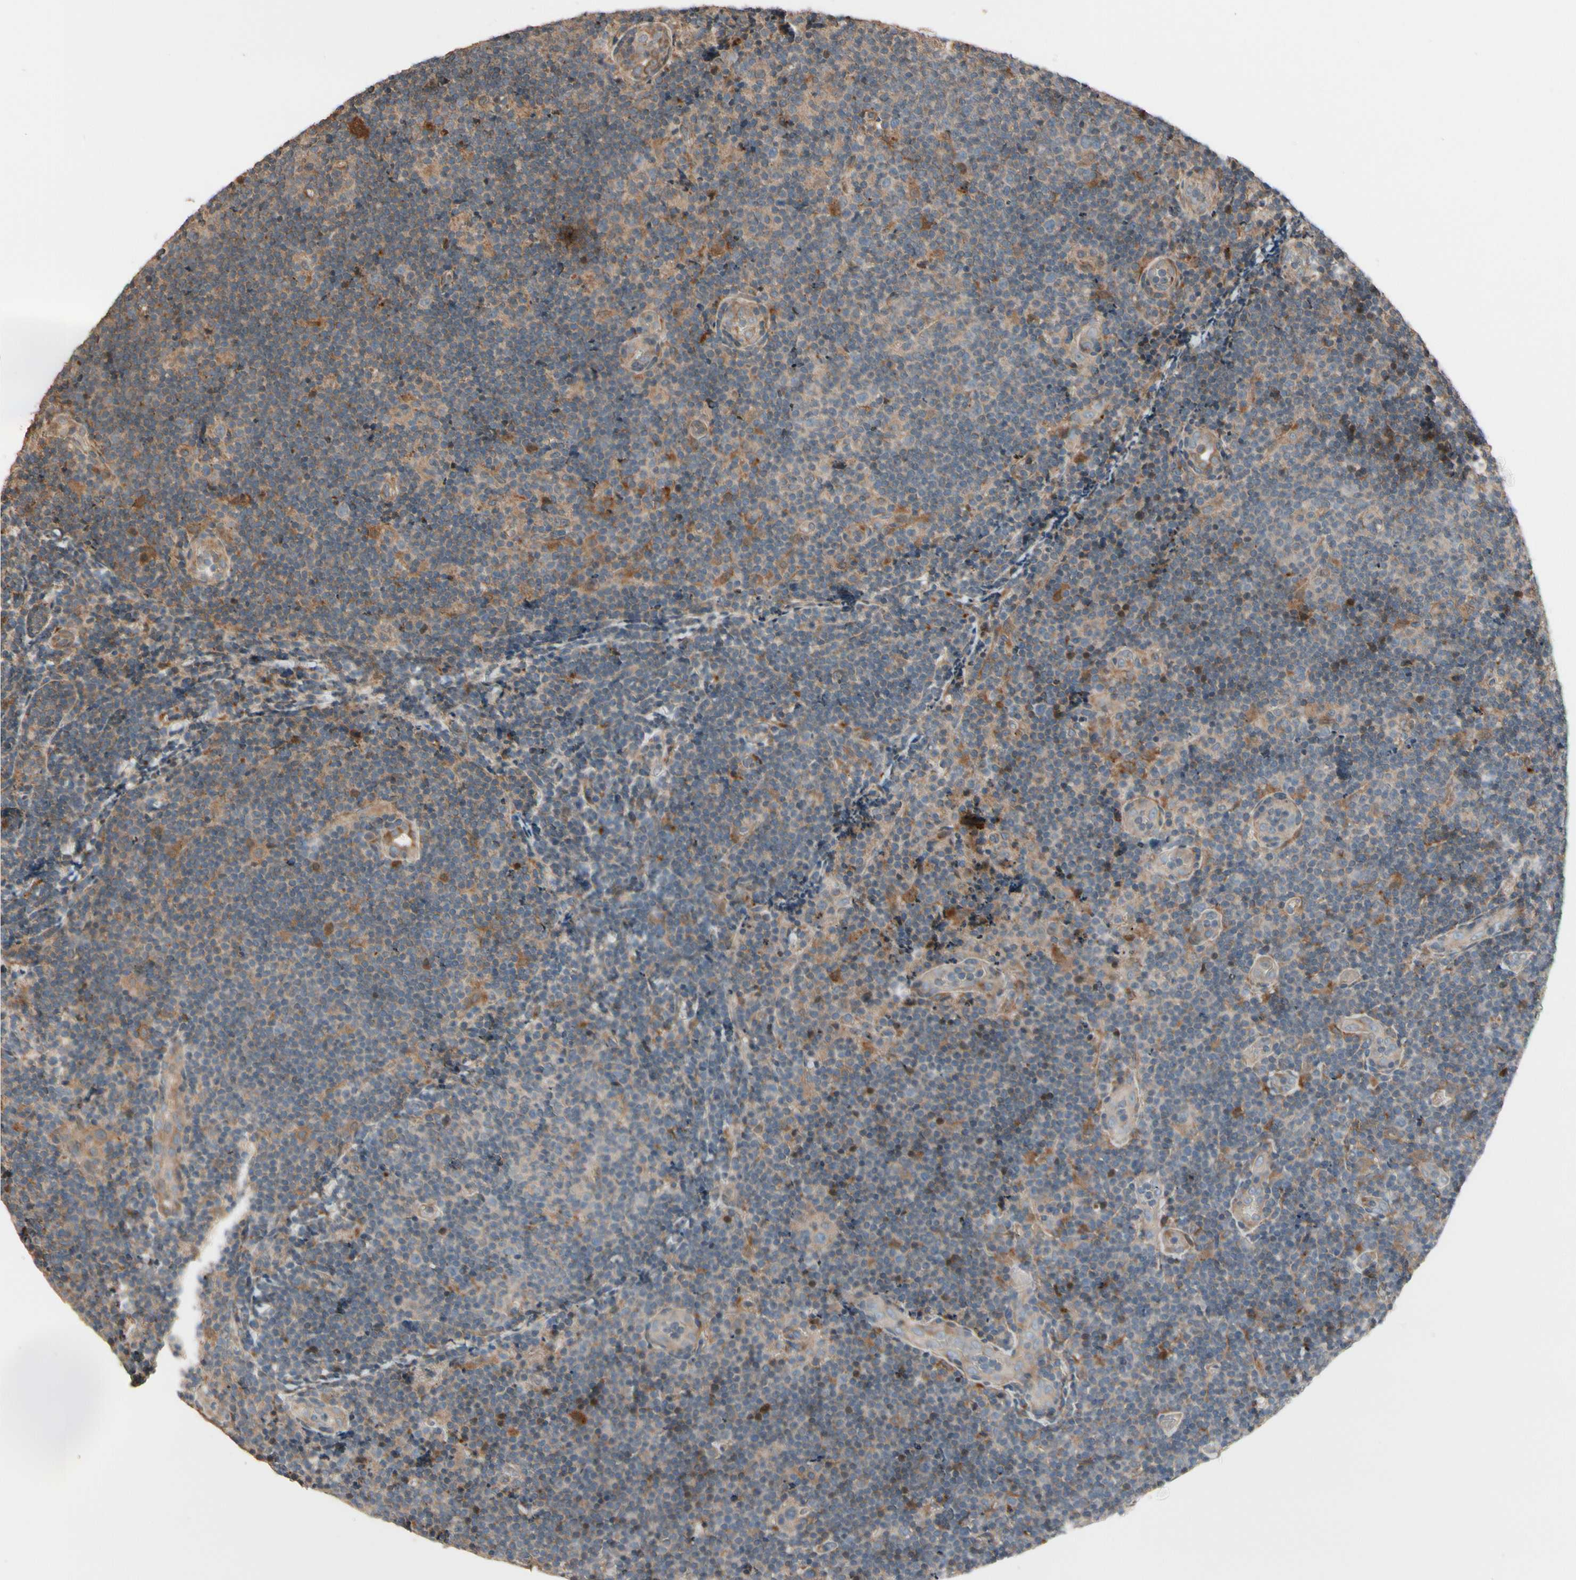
{"staining": {"intensity": "weak", "quantity": "25%-75%", "location": "cytoplasmic/membranous"}, "tissue": "lymphoma", "cell_type": "Tumor cells", "image_type": "cancer", "snomed": [{"axis": "morphology", "description": "Malignant lymphoma, non-Hodgkin's type, Low grade"}, {"axis": "topography", "description": "Lymph node"}], "caption": "Protein expression analysis of human lymphoma reveals weak cytoplasmic/membranous expression in about 25%-75% of tumor cells. The staining was performed using DAB to visualize the protein expression in brown, while the nuclei were stained in blue with hematoxylin (Magnification: 20x).", "gene": "CSF1R", "patient": {"sex": "male", "age": 83}}